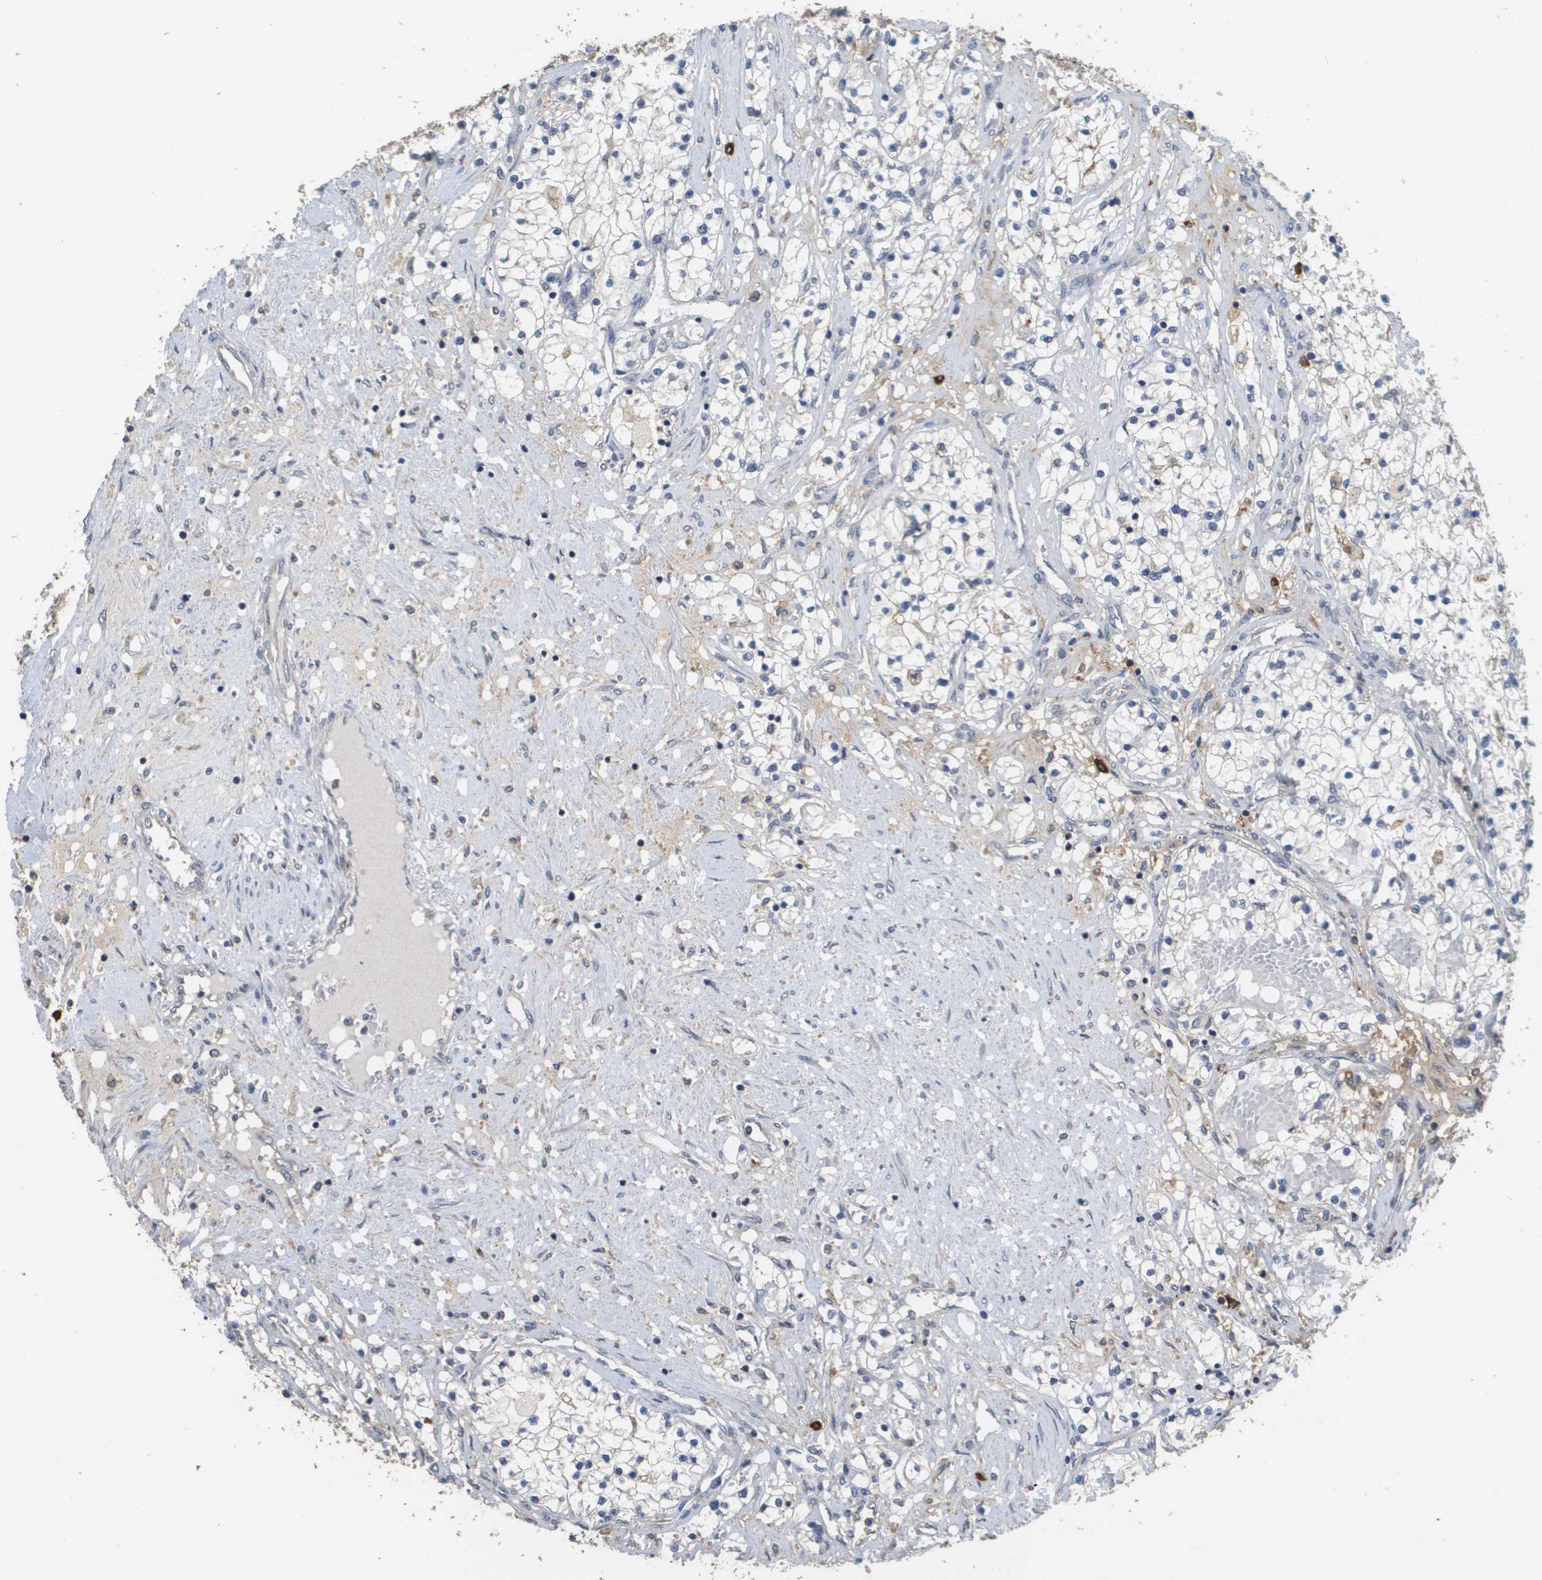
{"staining": {"intensity": "negative", "quantity": "none", "location": "none"}, "tissue": "renal cancer", "cell_type": "Tumor cells", "image_type": "cancer", "snomed": [{"axis": "morphology", "description": "Adenocarcinoma, NOS"}, {"axis": "topography", "description": "Kidney"}], "caption": "A high-resolution histopathology image shows IHC staining of renal cancer, which exhibits no significant positivity in tumor cells. (IHC, brightfield microscopy, high magnification).", "gene": "RAB27B", "patient": {"sex": "male", "age": 68}}